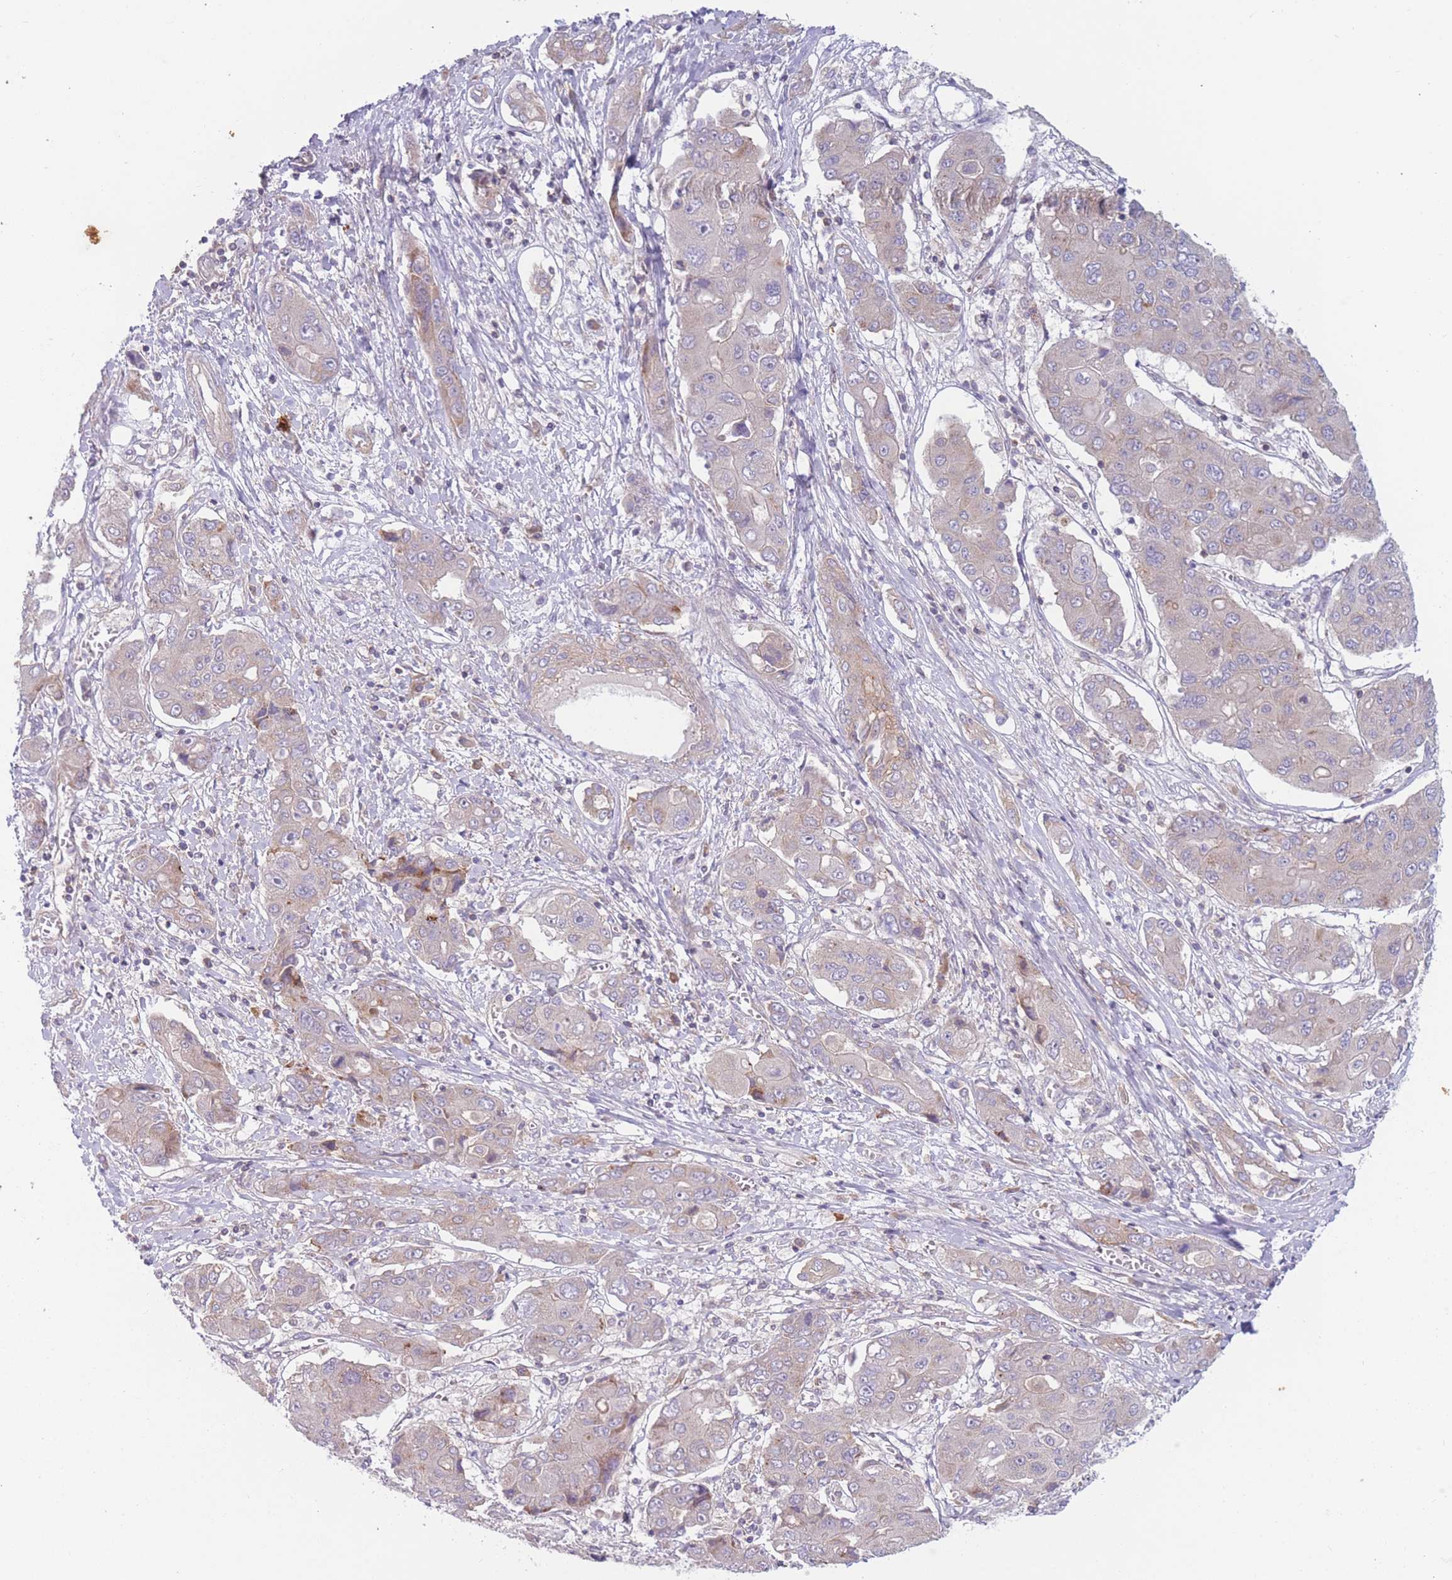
{"staining": {"intensity": "weak", "quantity": "<25%", "location": "cytoplasmic/membranous"}, "tissue": "liver cancer", "cell_type": "Tumor cells", "image_type": "cancer", "snomed": [{"axis": "morphology", "description": "Cholangiocarcinoma"}, {"axis": "topography", "description": "Liver"}], "caption": "Immunohistochemistry photomicrograph of neoplastic tissue: cholangiocarcinoma (liver) stained with DAB displays no significant protein positivity in tumor cells. (Brightfield microscopy of DAB (3,3'-diaminobenzidine) immunohistochemistry at high magnification).", "gene": "WDR93", "patient": {"sex": "male", "age": 67}}